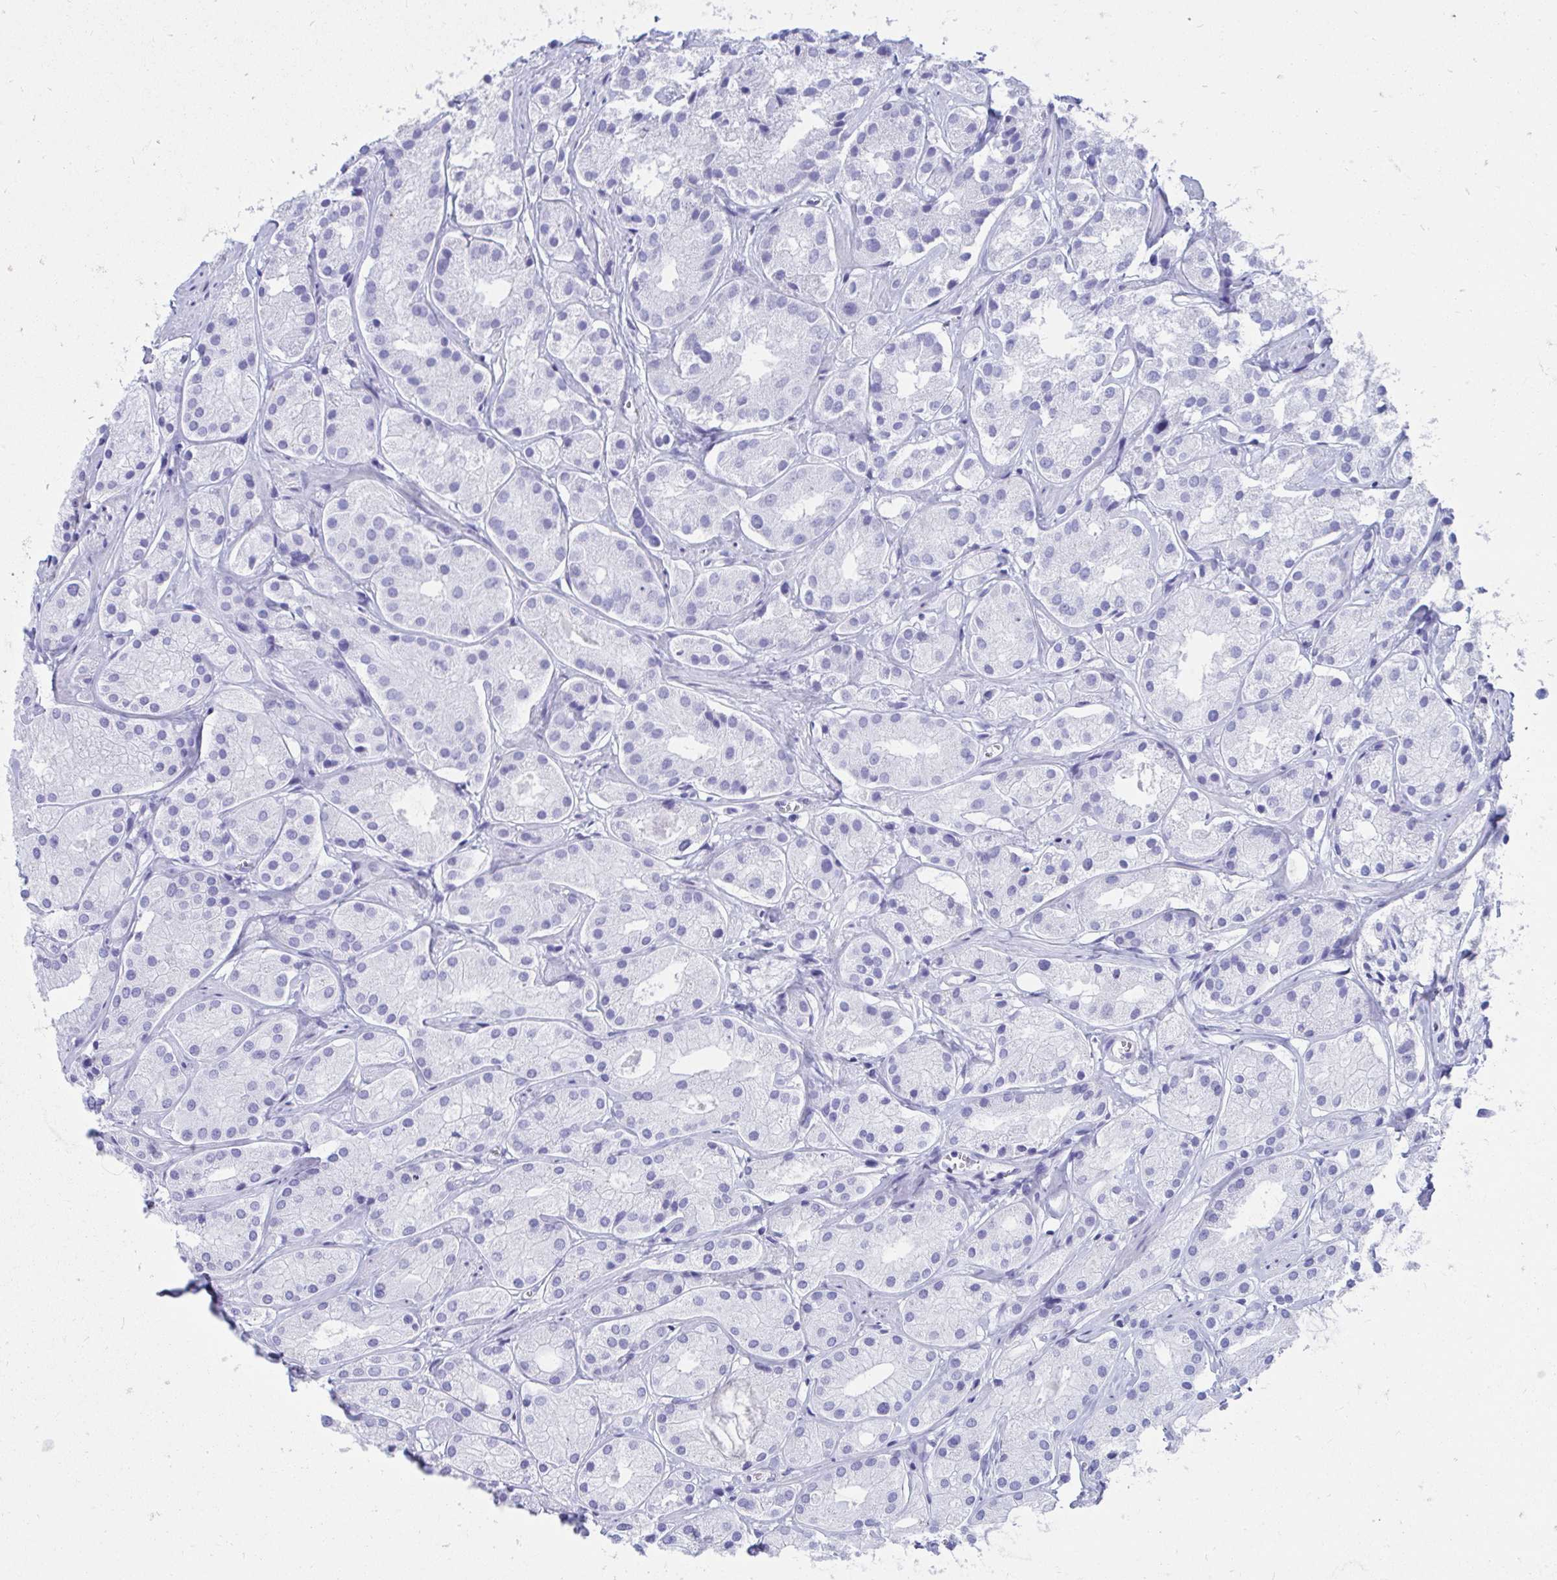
{"staining": {"intensity": "negative", "quantity": "none", "location": "none"}, "tissue": "prostate cancer", "cell_type": "Tumor cells", "image_type": "cancer", "snomed": [{"axis": "morphology", "description": "Adenocarcinoma, Low grade"}, {"axis": "topography", "description": "Prostate"}], "caption": "Tumor cells show no significant expression in prostate low-grade adenocarcinoma. (Immunohistochemistry, brightfield microscopy, high magnification).", "gene": "SHISA8", "patient": {"sex": "male", "age": 69}}